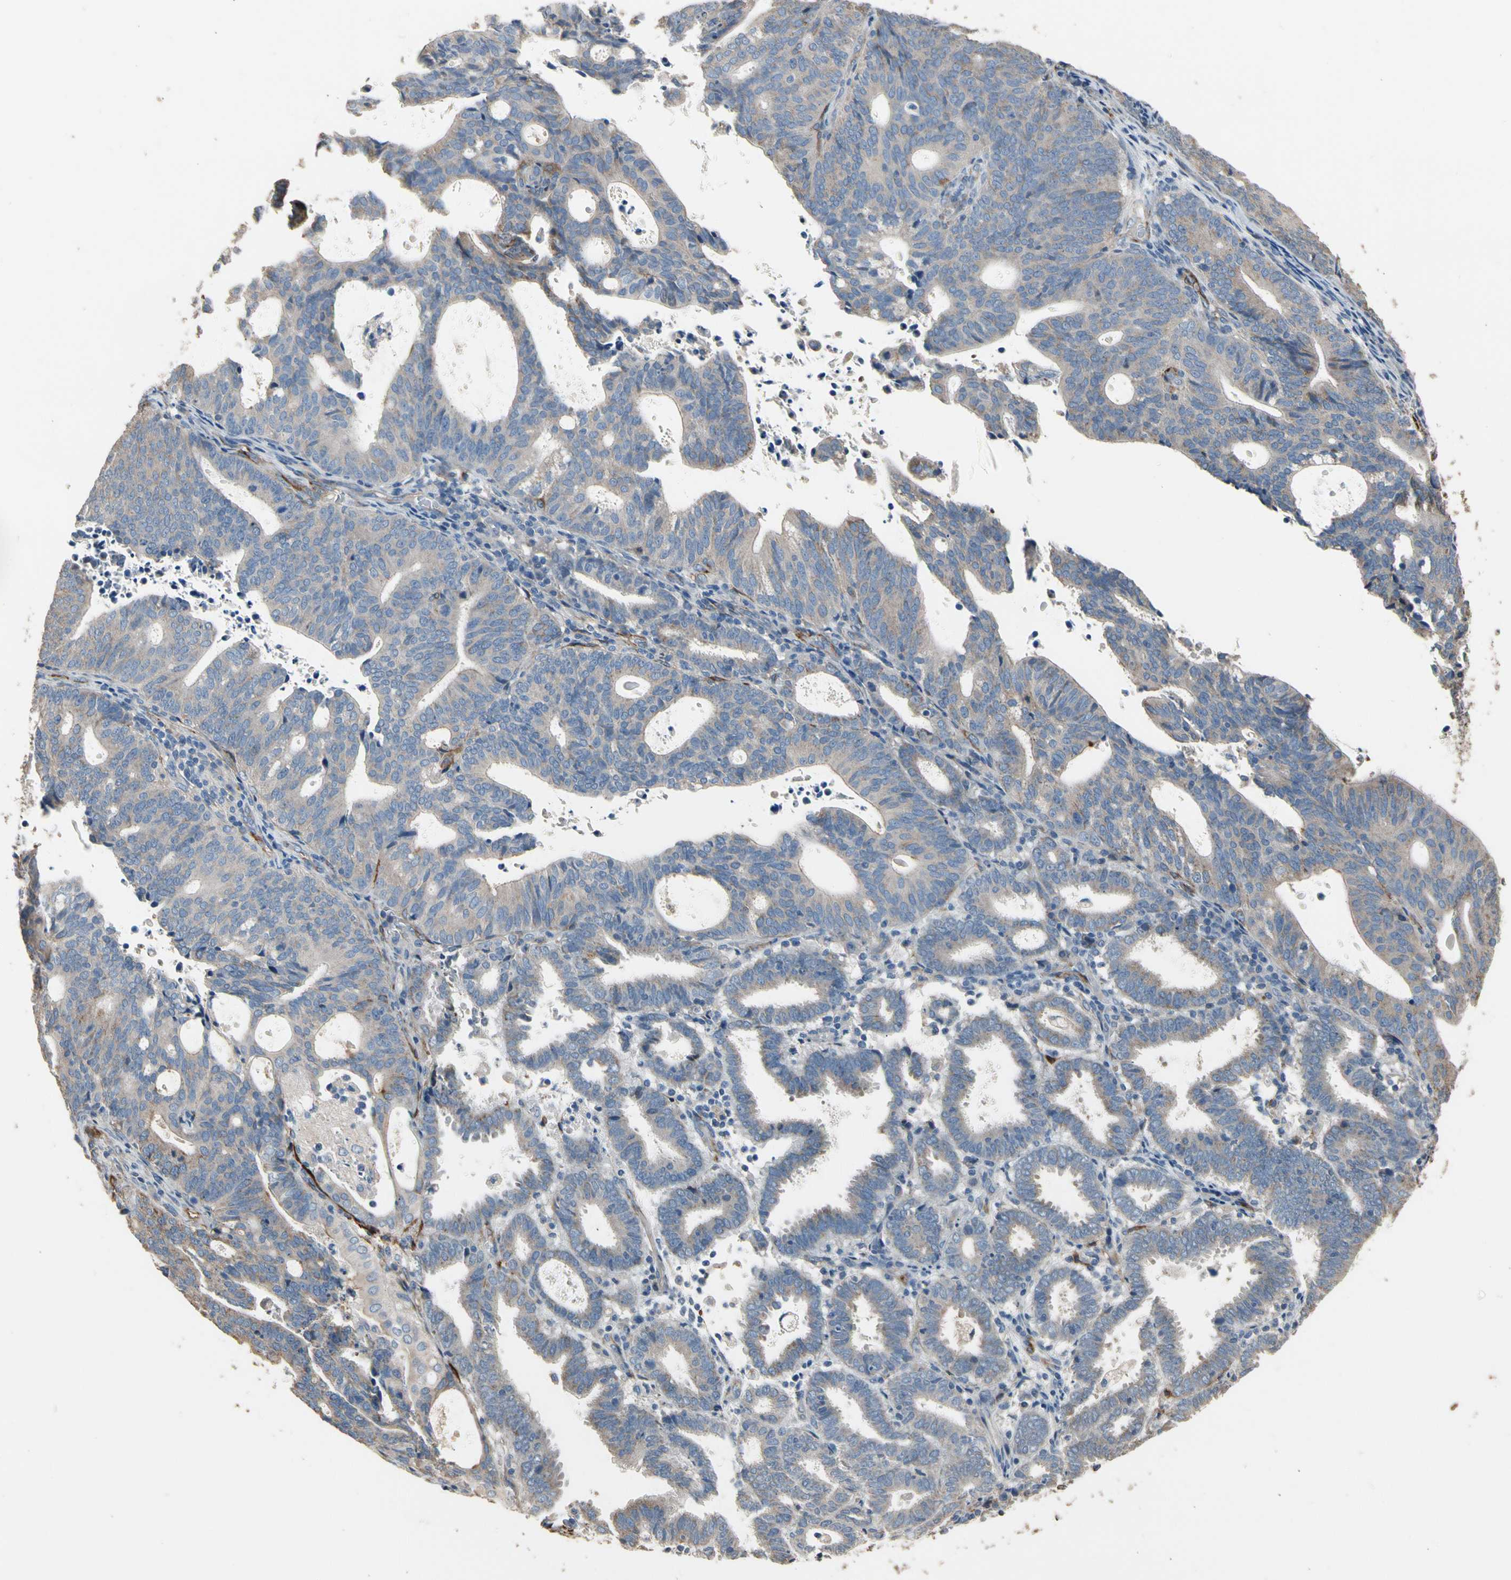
{"staining": {"intensity": "moderate", "quantity": ">75%", "location": "cytoplasmic/membranous"}, "tissue": "endometrial cancer", "cell_type": "Tumor cells", "image_type": "cancer", "snomed": [{"axis": "morphology", "description": "Adenocarcinoma, NOS"}, {"axis": "topography", "description": "Uterus"}], "caption": "Adenocarcinoma (endometrial) stained for a protein demonstrates moderate cytoplasmic/membranous positivity in tumor cells.", "gene": "SUSD2", "patient": {"sex": "female", "age": 83}}